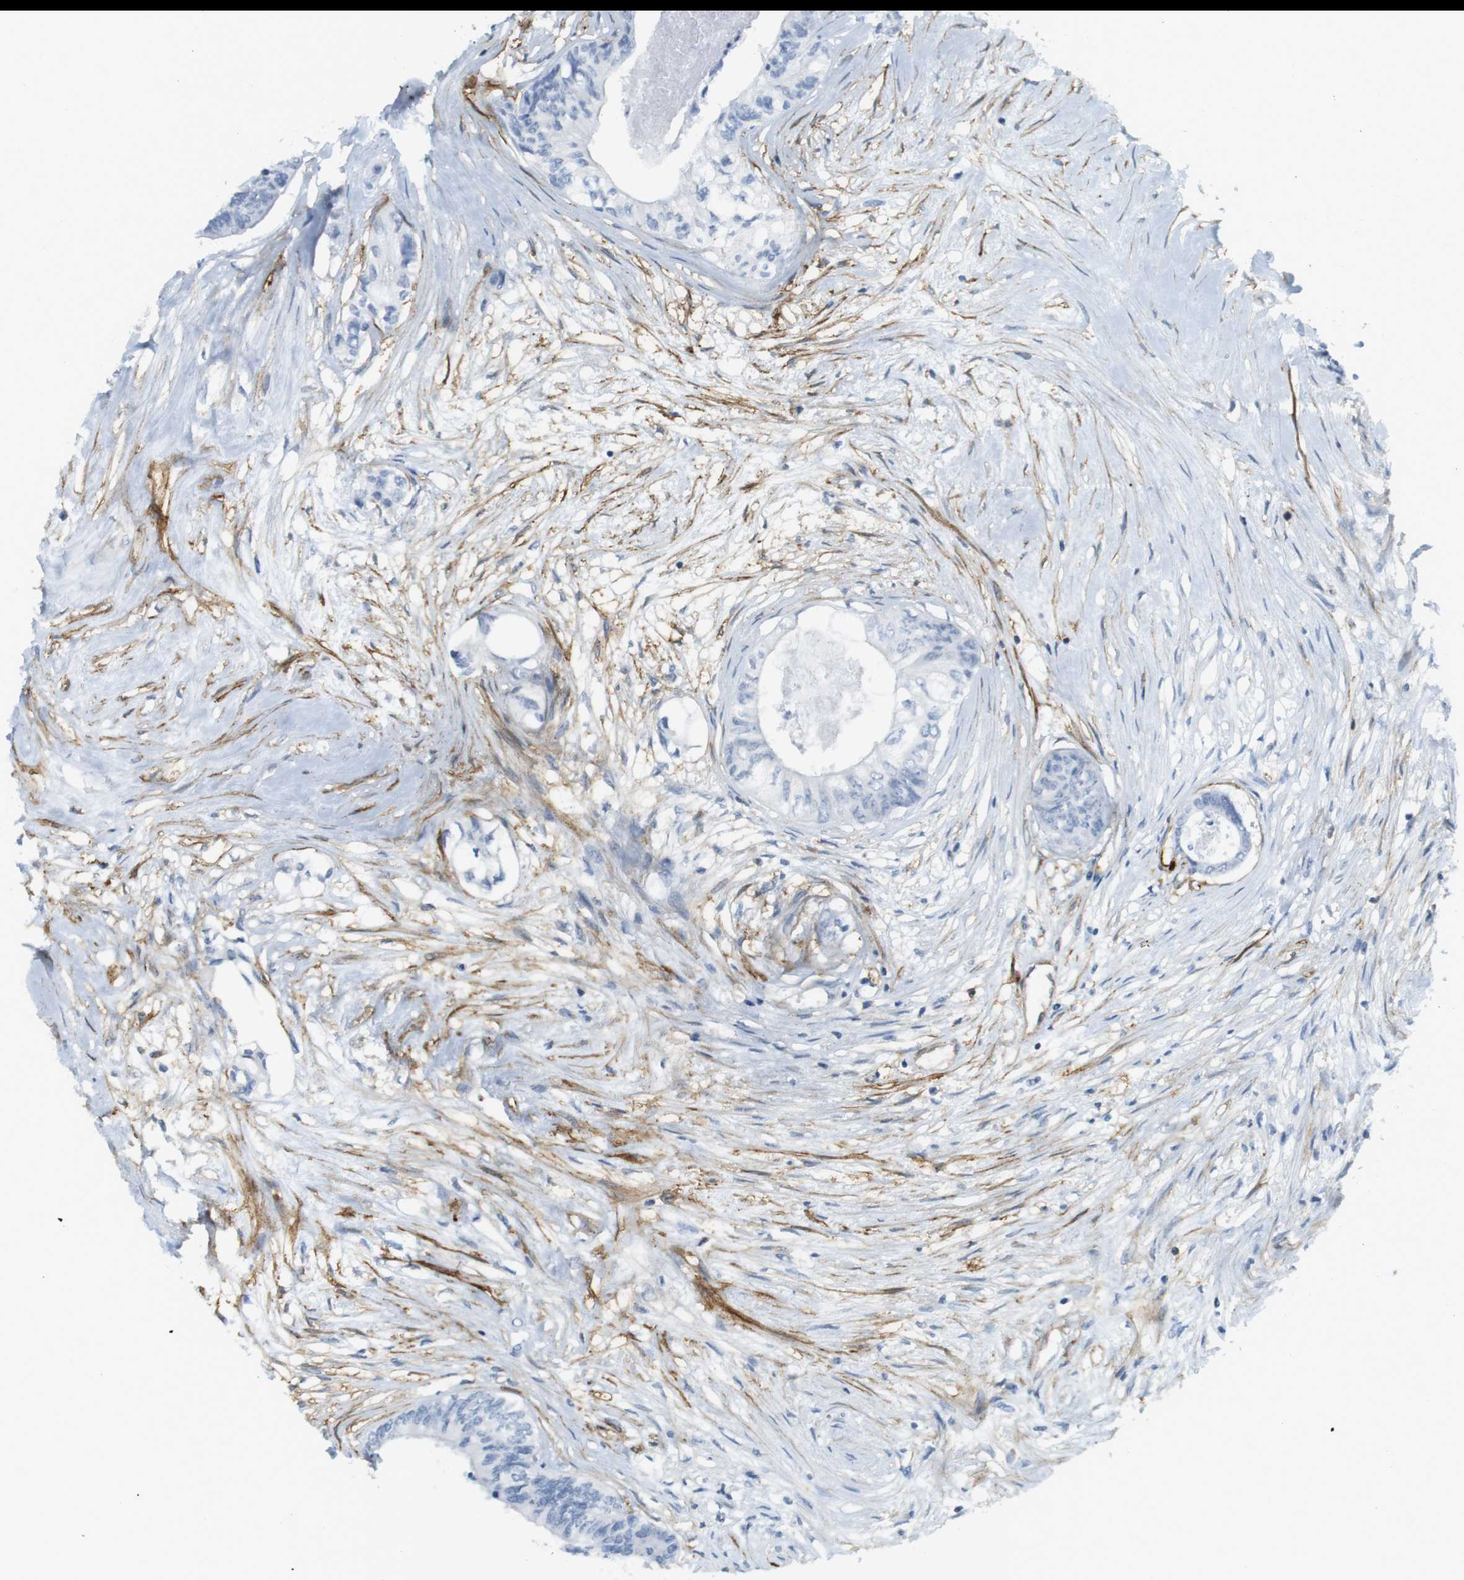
{"staining": {"intensity": "negative", "quantity": "none", "location": "none"}, "tissue": "colorectal cancer", "cell_type": "Tumor cells", "image_type": "cancer", "snomed": [{"axis": "morphology", "description": "Adenocarcinoma, NOS"}, {"axis": "topography", "description": "Rectum"}], "caption": "This histopathology image is of colorectal cancer stained with immunohistochemistry to label a protein in brown with the nuclei are counter-stained blue. There is no positivity in tumor cells.", "gene": "F2R", "patient": {"sex": "male", "age": 63}}